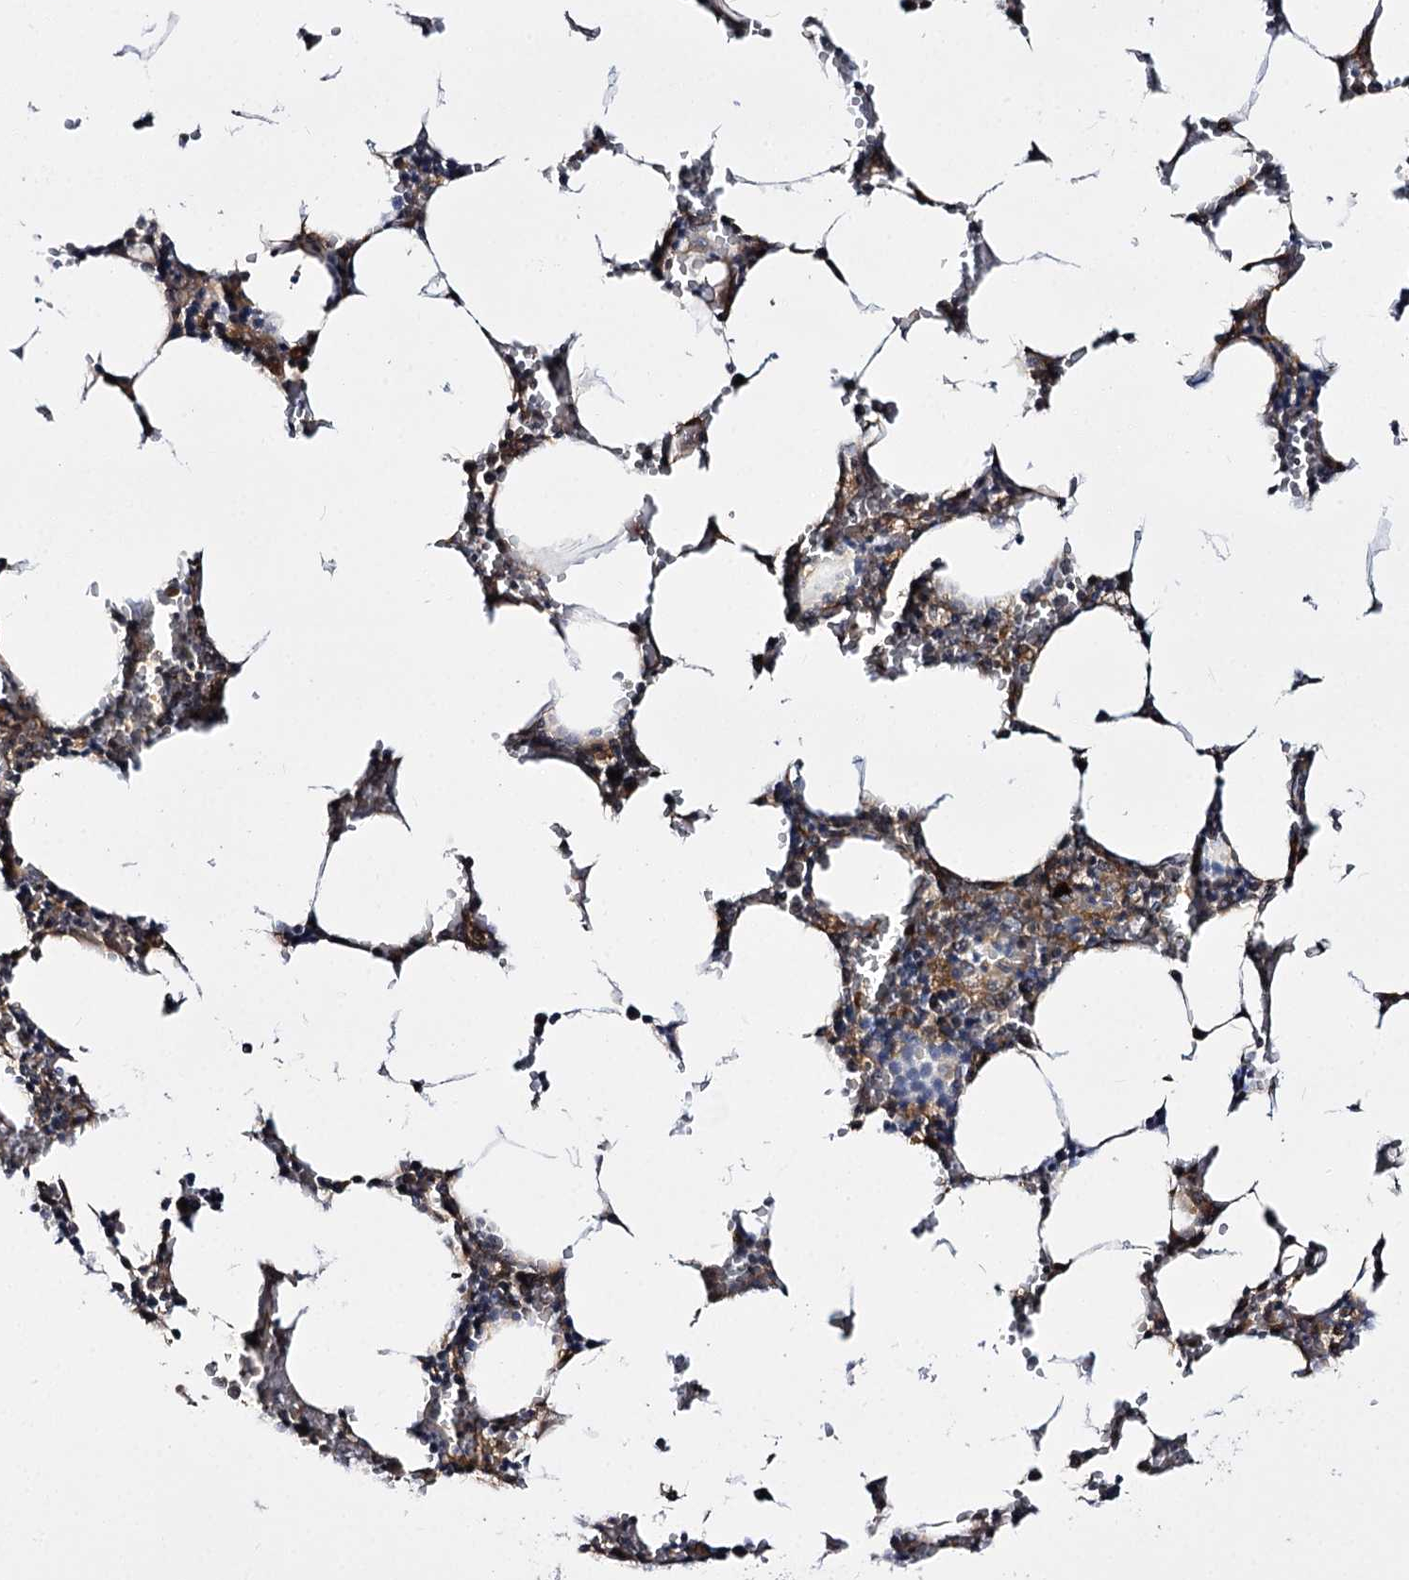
{"staining": {"intensity": "moderate", "quantity": "<25%", "location": "cytoplasmic/membranous"}, "tissue": "bone marrow", "cell_type": "Hematopoietic cells", "image_type": "normal", "snomed": [{"axis": "morphology", "description": "Normal tissue, NOS"}, {"axis": "topography", "description": "Bone marrow"}], "caption": "The photomicrograph reveals a brown stain indicating the presence of a protein in the cytoplasmic/membranous of hematopoietic cells in bone marrow. (DAB IHC, brown staining for protein, blue staining for nuclei).", "gene": "C11orf80", "patient": {"sex": "male", "age": 70}}